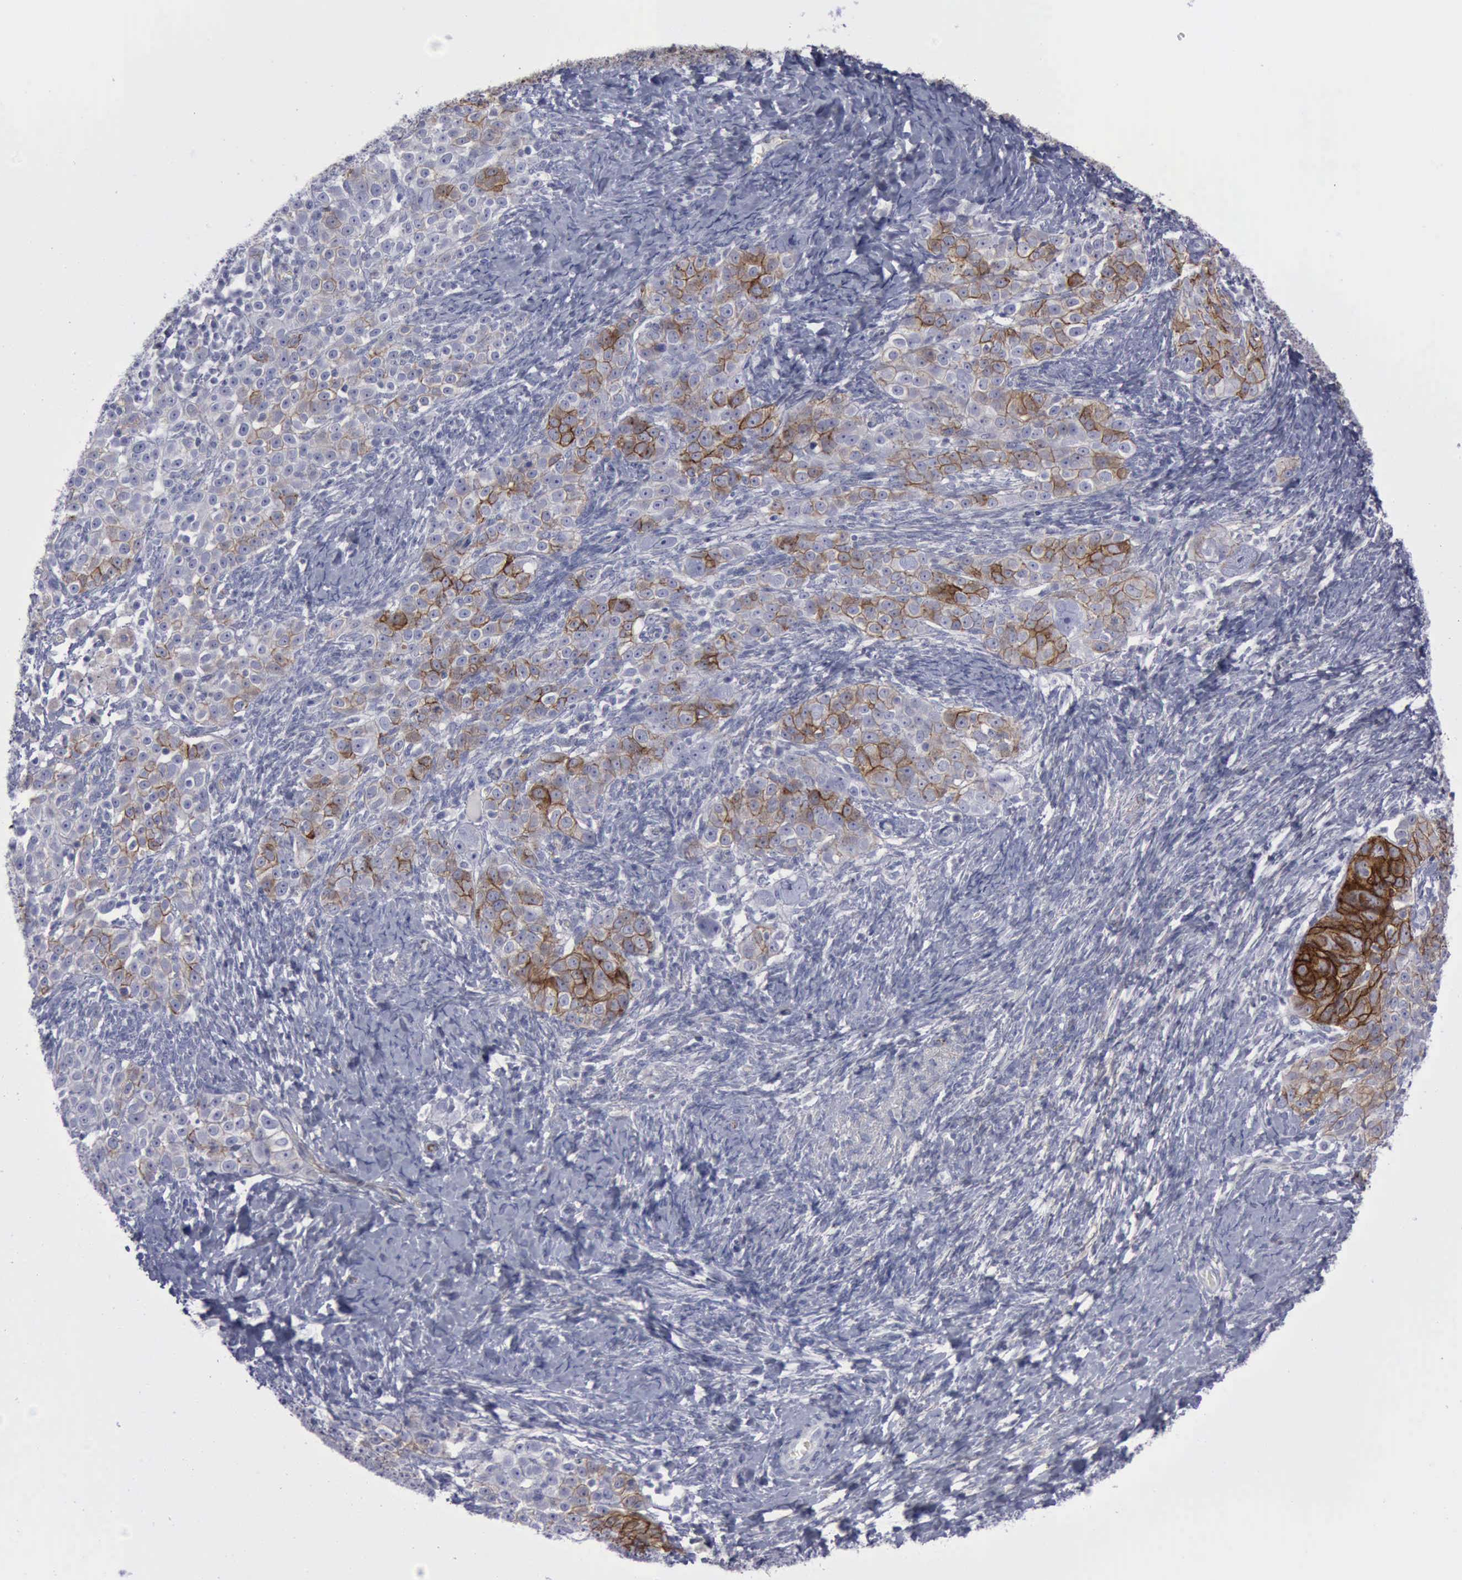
{"staining": {"intensity": "moderate", "quantity": "25%-75%", "location": "cytoplasmic/membranous"}, "tissue": "ovarian cancer", "cell_type": "Tumor cells", "image_type": "cancer", "snomed": [{"axis": "morphology", "description": "Normal tissue, NOS"}, {"axis": "morphology", "description": "Cystadenocarcinoma, serous, NOS"}, {"axis": "topography", "description": "Ovary"}], "caption": "About 25%-75% of tumor cells in serous cystadenocarcinoma (ovarian) show moderate cytoplasmic/membranous protein staining as visualized by brown immunohistochemical staining.", "gene": "CDH2", "patient": {"sex": "female", "age": 62}}